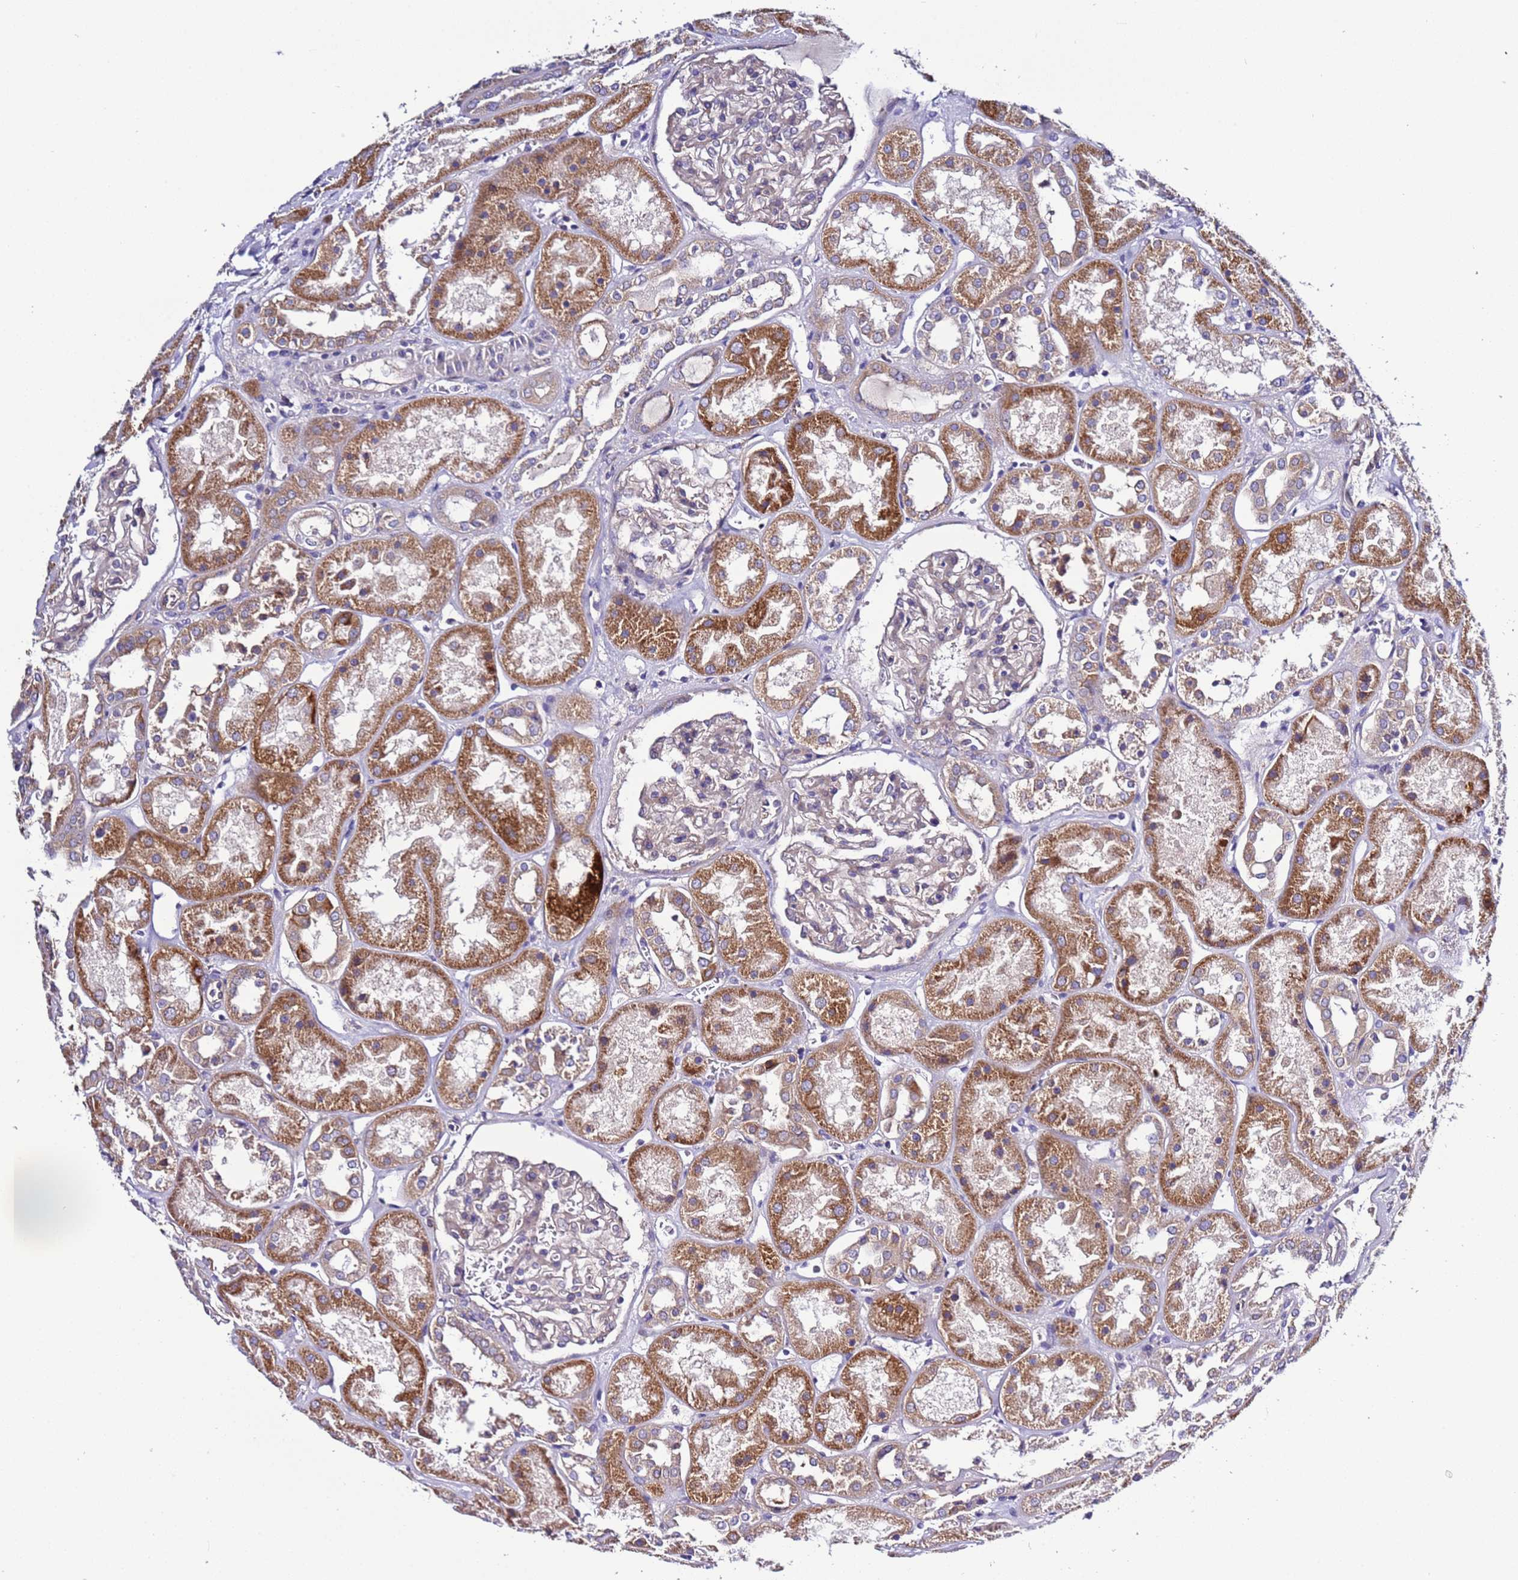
{"staining": {"intensity": "weak", "quantity": "<25%", "location": "cytoplasmic/membranous"}, "tissue": "kidney", "cell_type": "Cells in glomeruli", "image_type": "normal", "snomed": [{"axis": "morphology", "description": "Normal tissue, NOS"}, {"axis": "topography", "description": "Kidney"}], "caption": "This is an IHC photomicrograph of benign human kidney. There is no positivity in cells in glomeruli.", "gene": "SPCS1", "patient": {"sex": "male", "age": 70}}